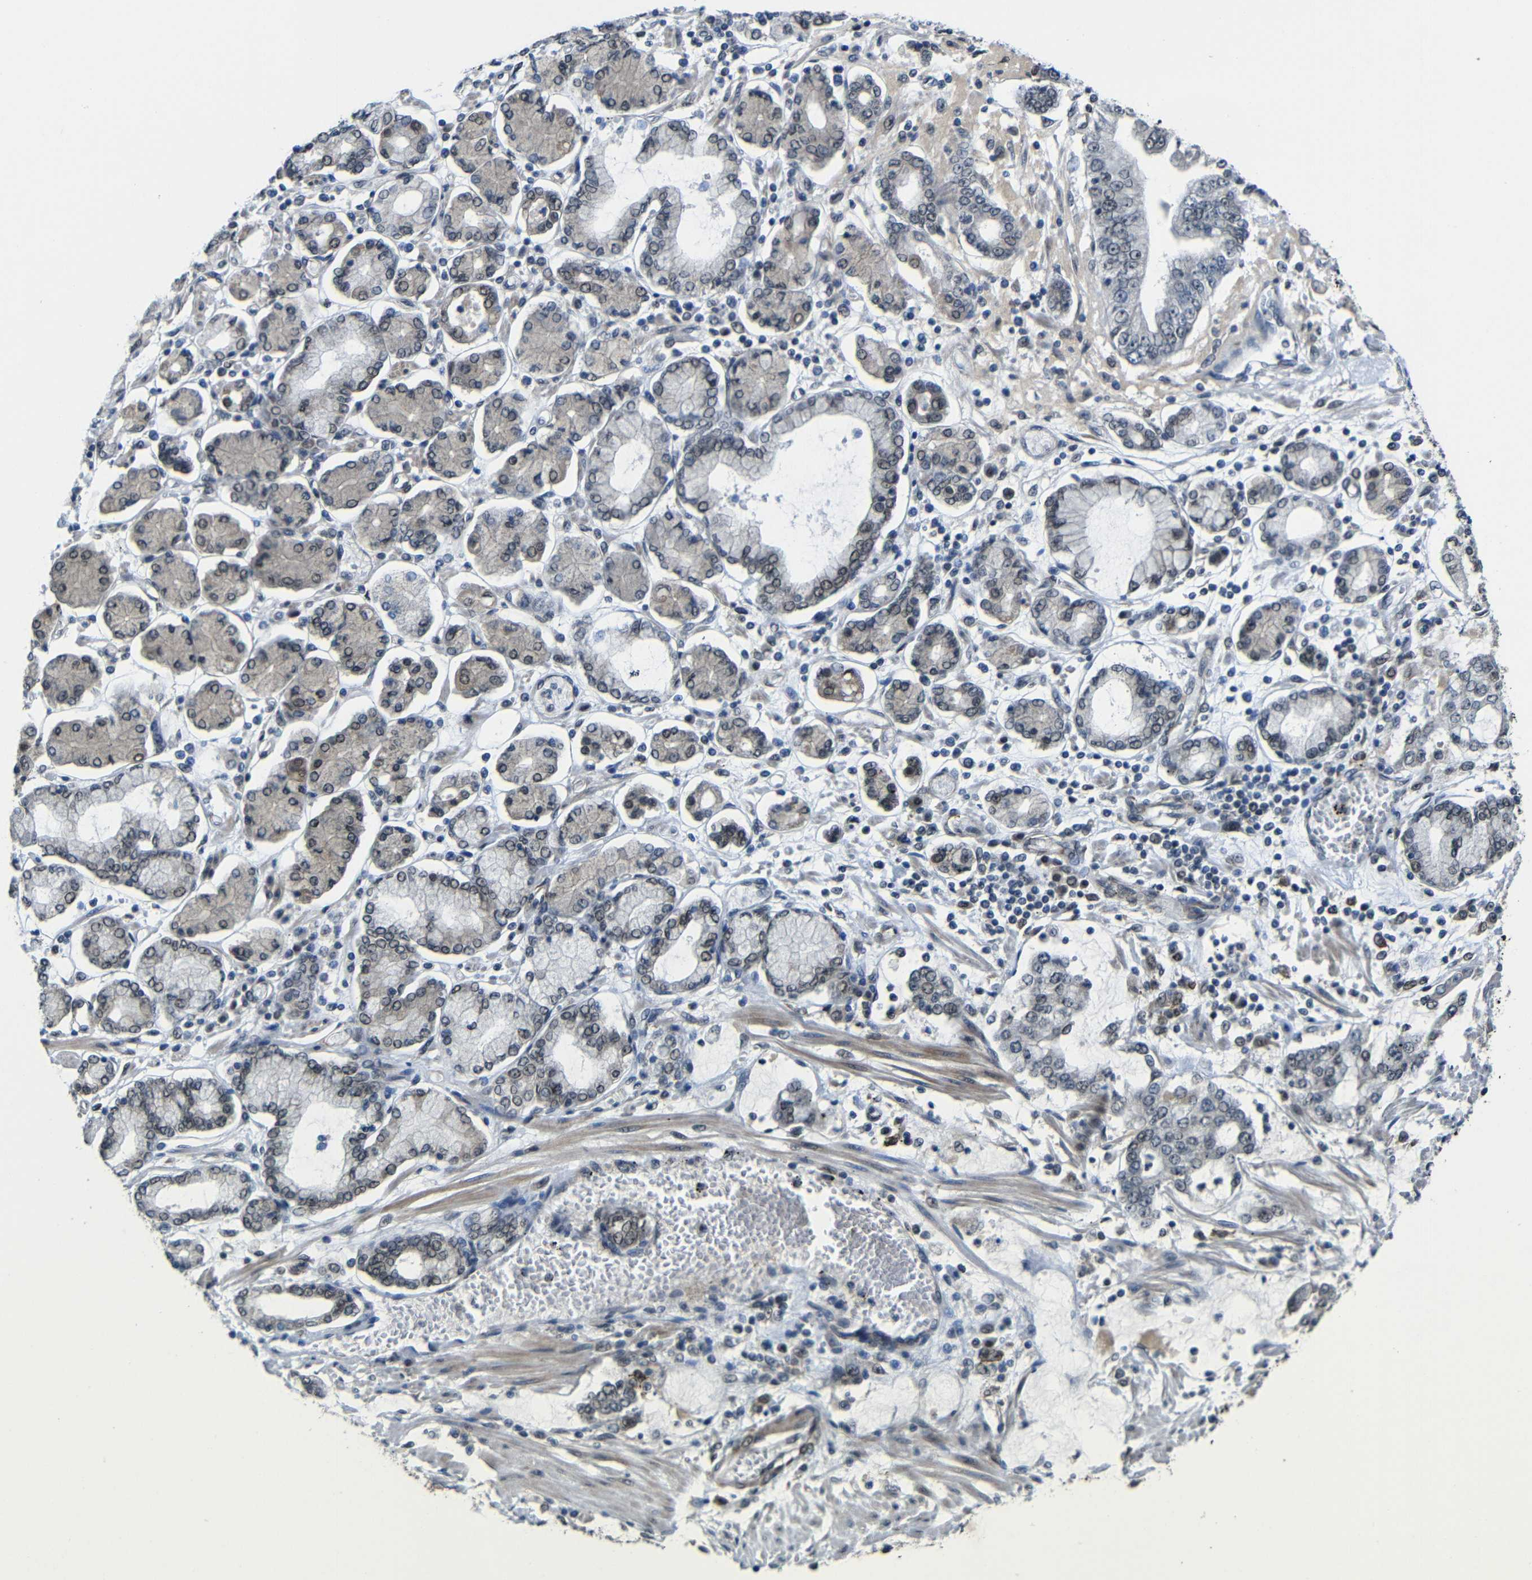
{"staining": {"intensity": "negative", "quantity": "none", "location": "none"}, "tissue": "stomach cancer", "cell_type": "Tumor cells", "image_type": "cancer", "snomed": [{"axis": "morphology", "description": "Adenocarcinoma, NOS"}, {"axis": "topography", "description": "Stomach"}], "caption": "DAB immunohistochemical staining of human stomach cancer demonstrates no significant staining in tumor cells. (DAB immunohistochemistry (IHC) visualized using brightfield microscopy, high magnification).", "gene": "FAM172A", "patient": {"sex": "male", "age": 76}}